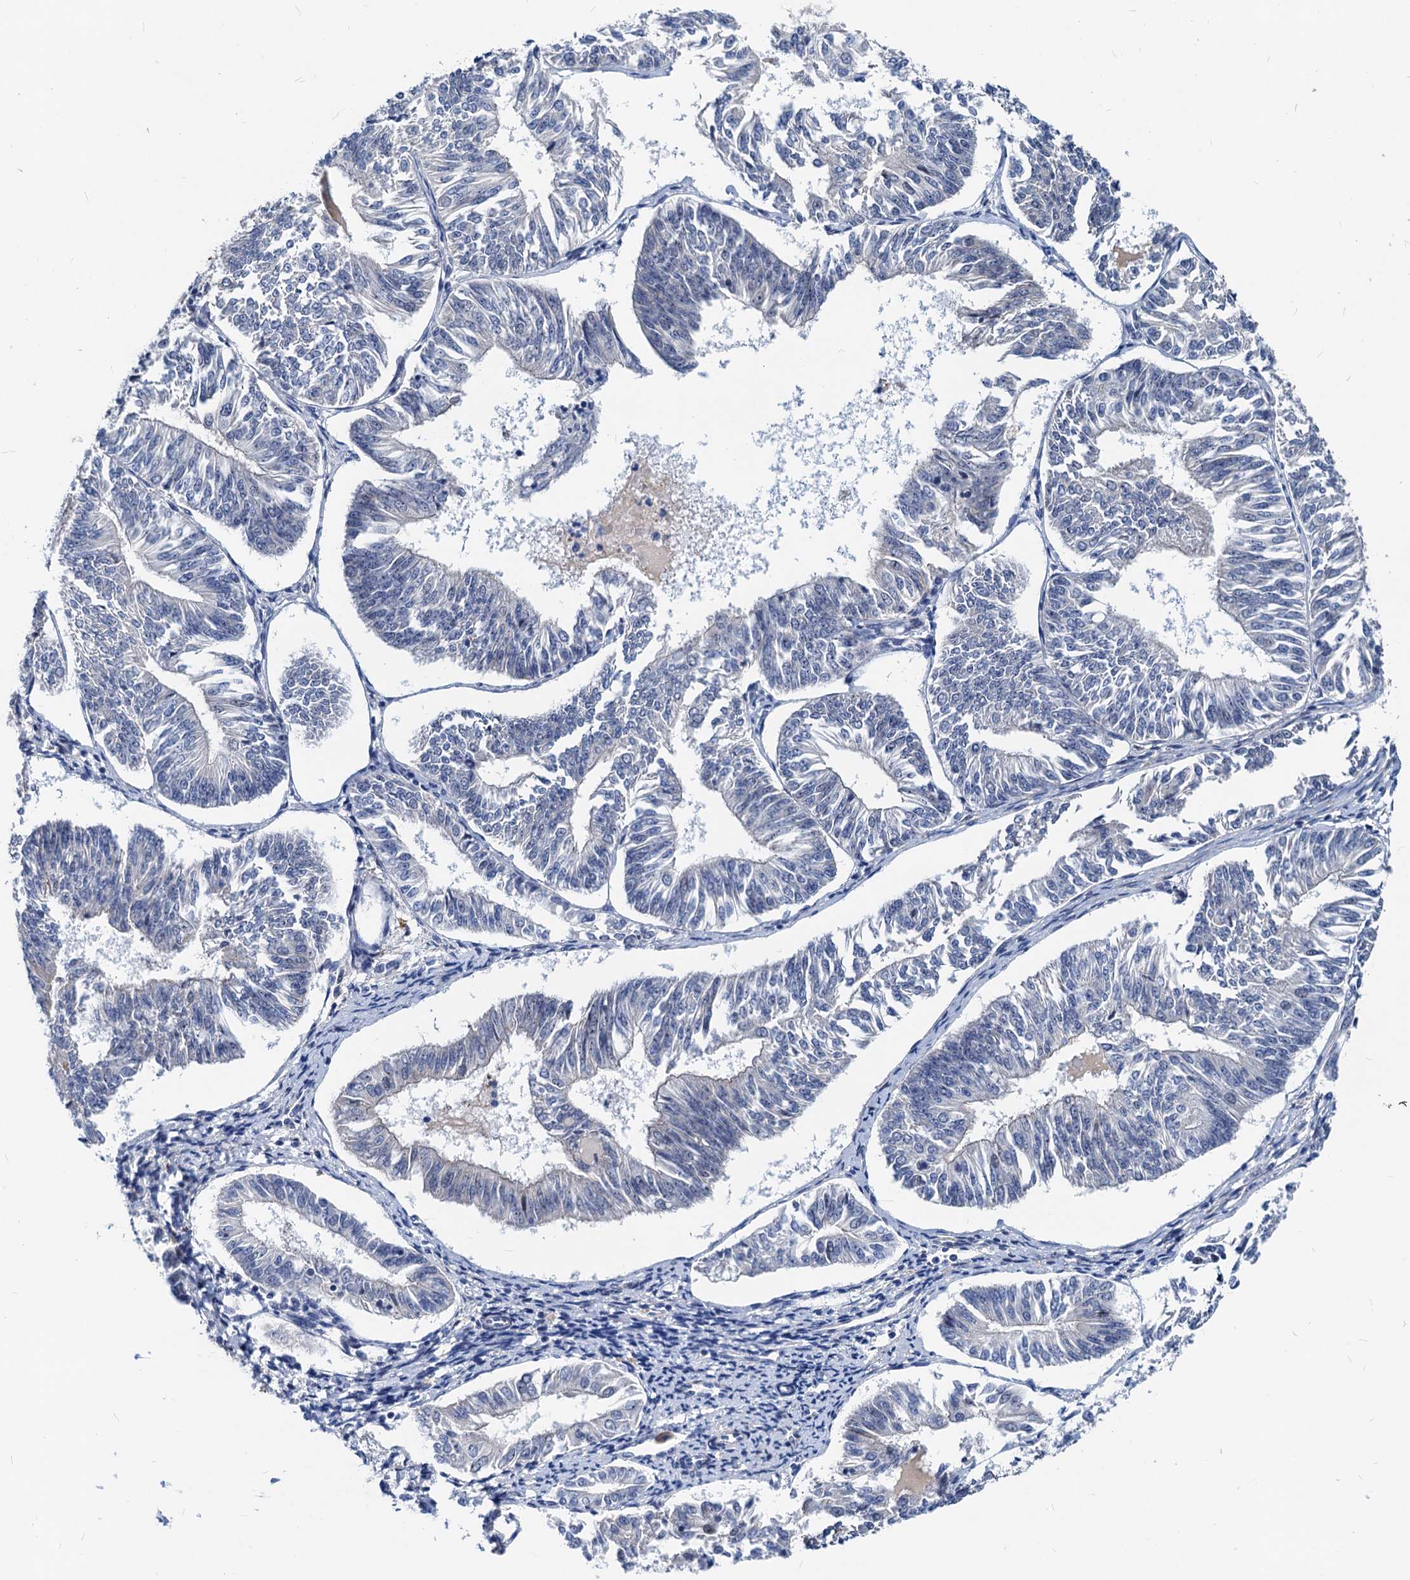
{"staining": {"intensity": "negative", "quantity": "none", "location": "none"}, "tissue": "endometrial cancer", "cell_type": "Tumor cells", "image_type": "cancer", "snomed": [{"axis": "morphology", "description": "Adenocarcinoma, NOS"}, {"axis": "topography", "description": "Endometrium"}], "caption": "The photomicrograph demonstrates no significant staining in tumor cells of endometrial cancer (adenocarcinoma). (Immunohistochemistry (ihc), brightfield microscopy, high magnification).", "gene": "HSF2", "patient": {"sex": "female", "age": 58}}